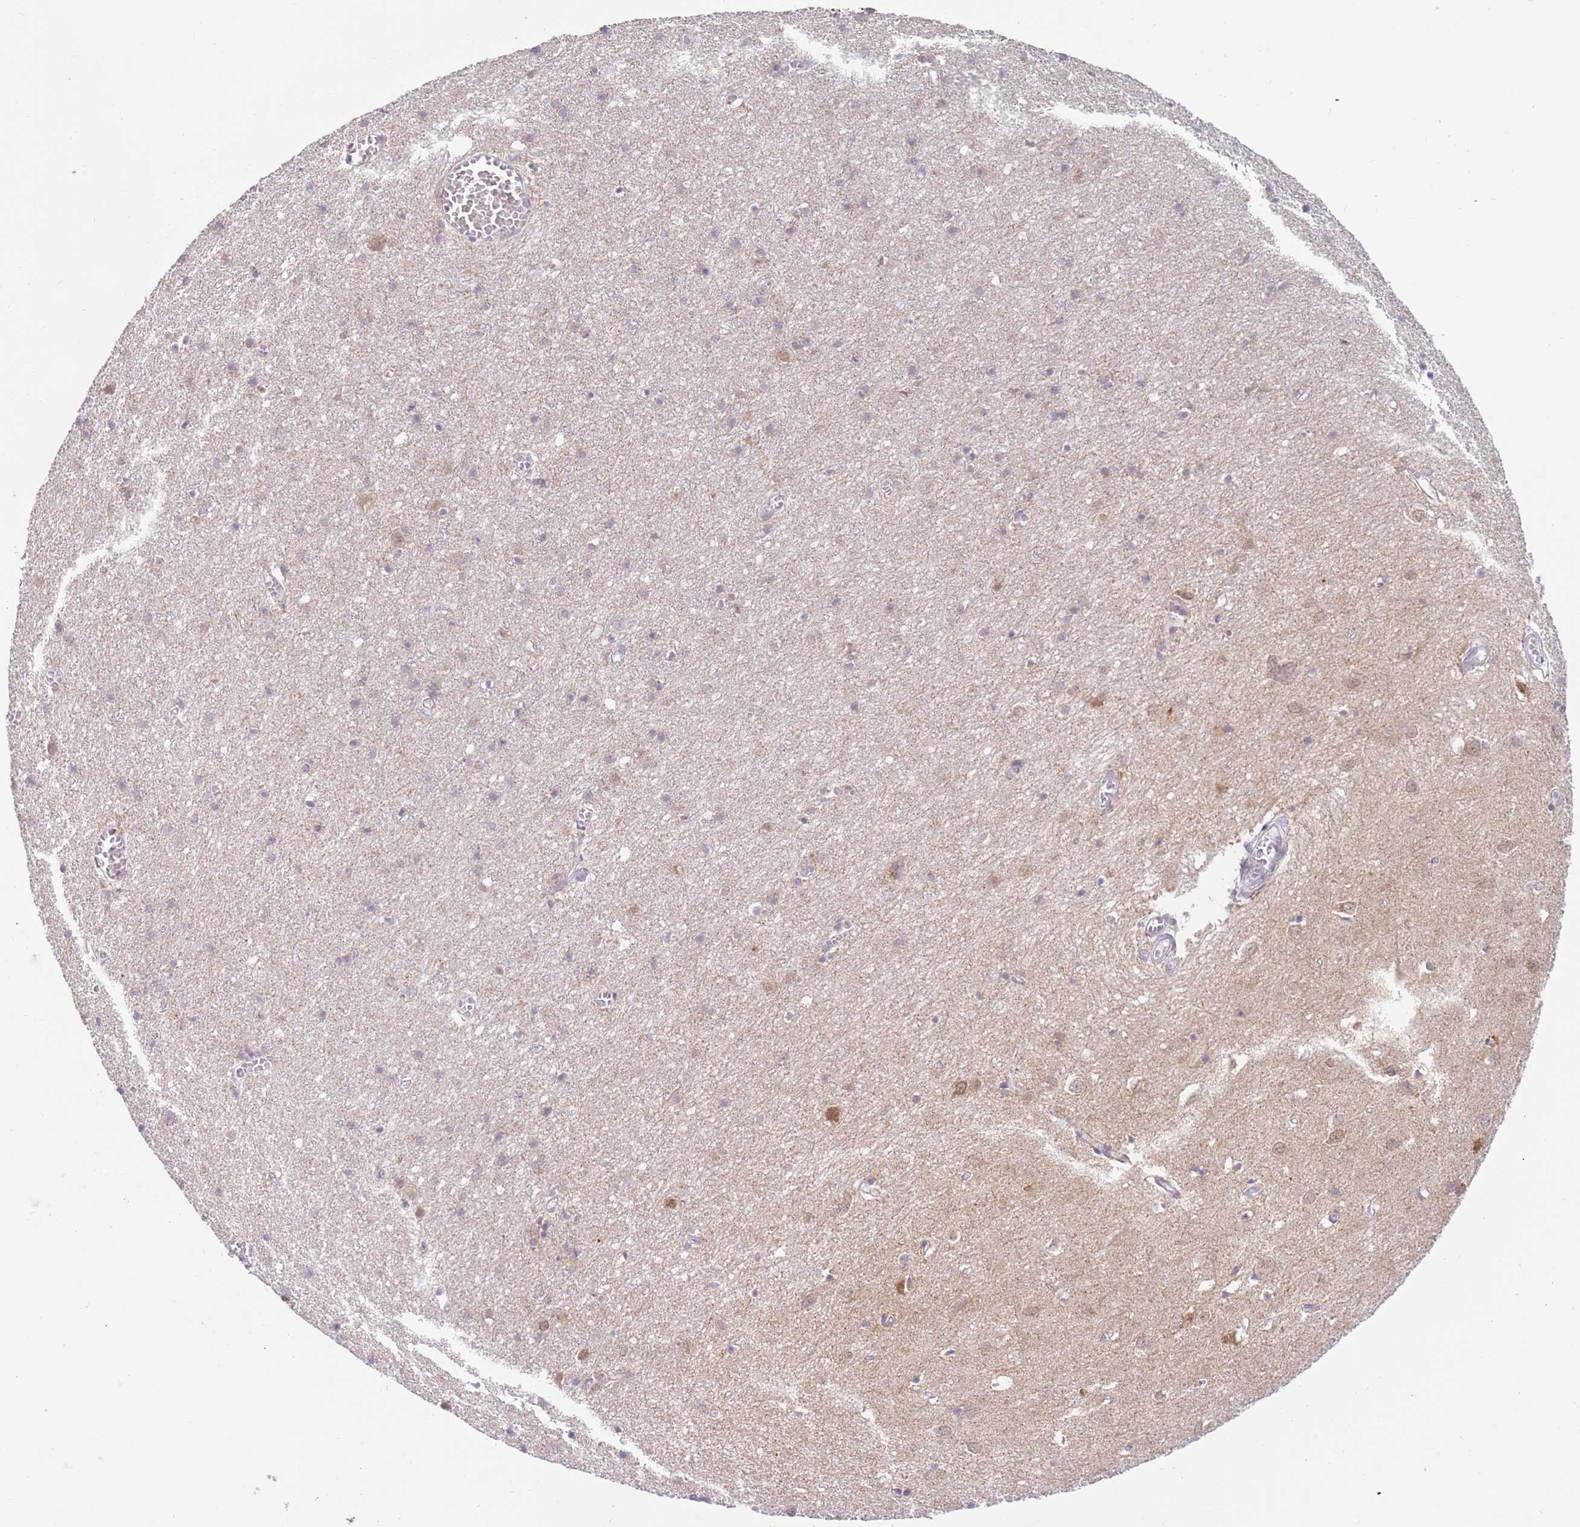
{"staining": {"intensity": "negative", "quantity": "none", "location": "none"}, "tissue": "cerebral cortex", "cell_type": "Endothelial cells", "image_type": "normal", "snomed": [{"axis": "morphology", "description": "Normal tissue, NOS"}, {"axis": "topography", "description": "Cerebral cortex"}], "caption": "Immunohistochemical staining of normal human cerebral cortex exhibits no significant positivity in endothelial cells. (Stains: DAB IHC with hematoxylin counter stain, Microscopy: brightfield microscopy at high magnification).", "gene": "TIMM13", "patient": {"sex": "female", "age": 64}}